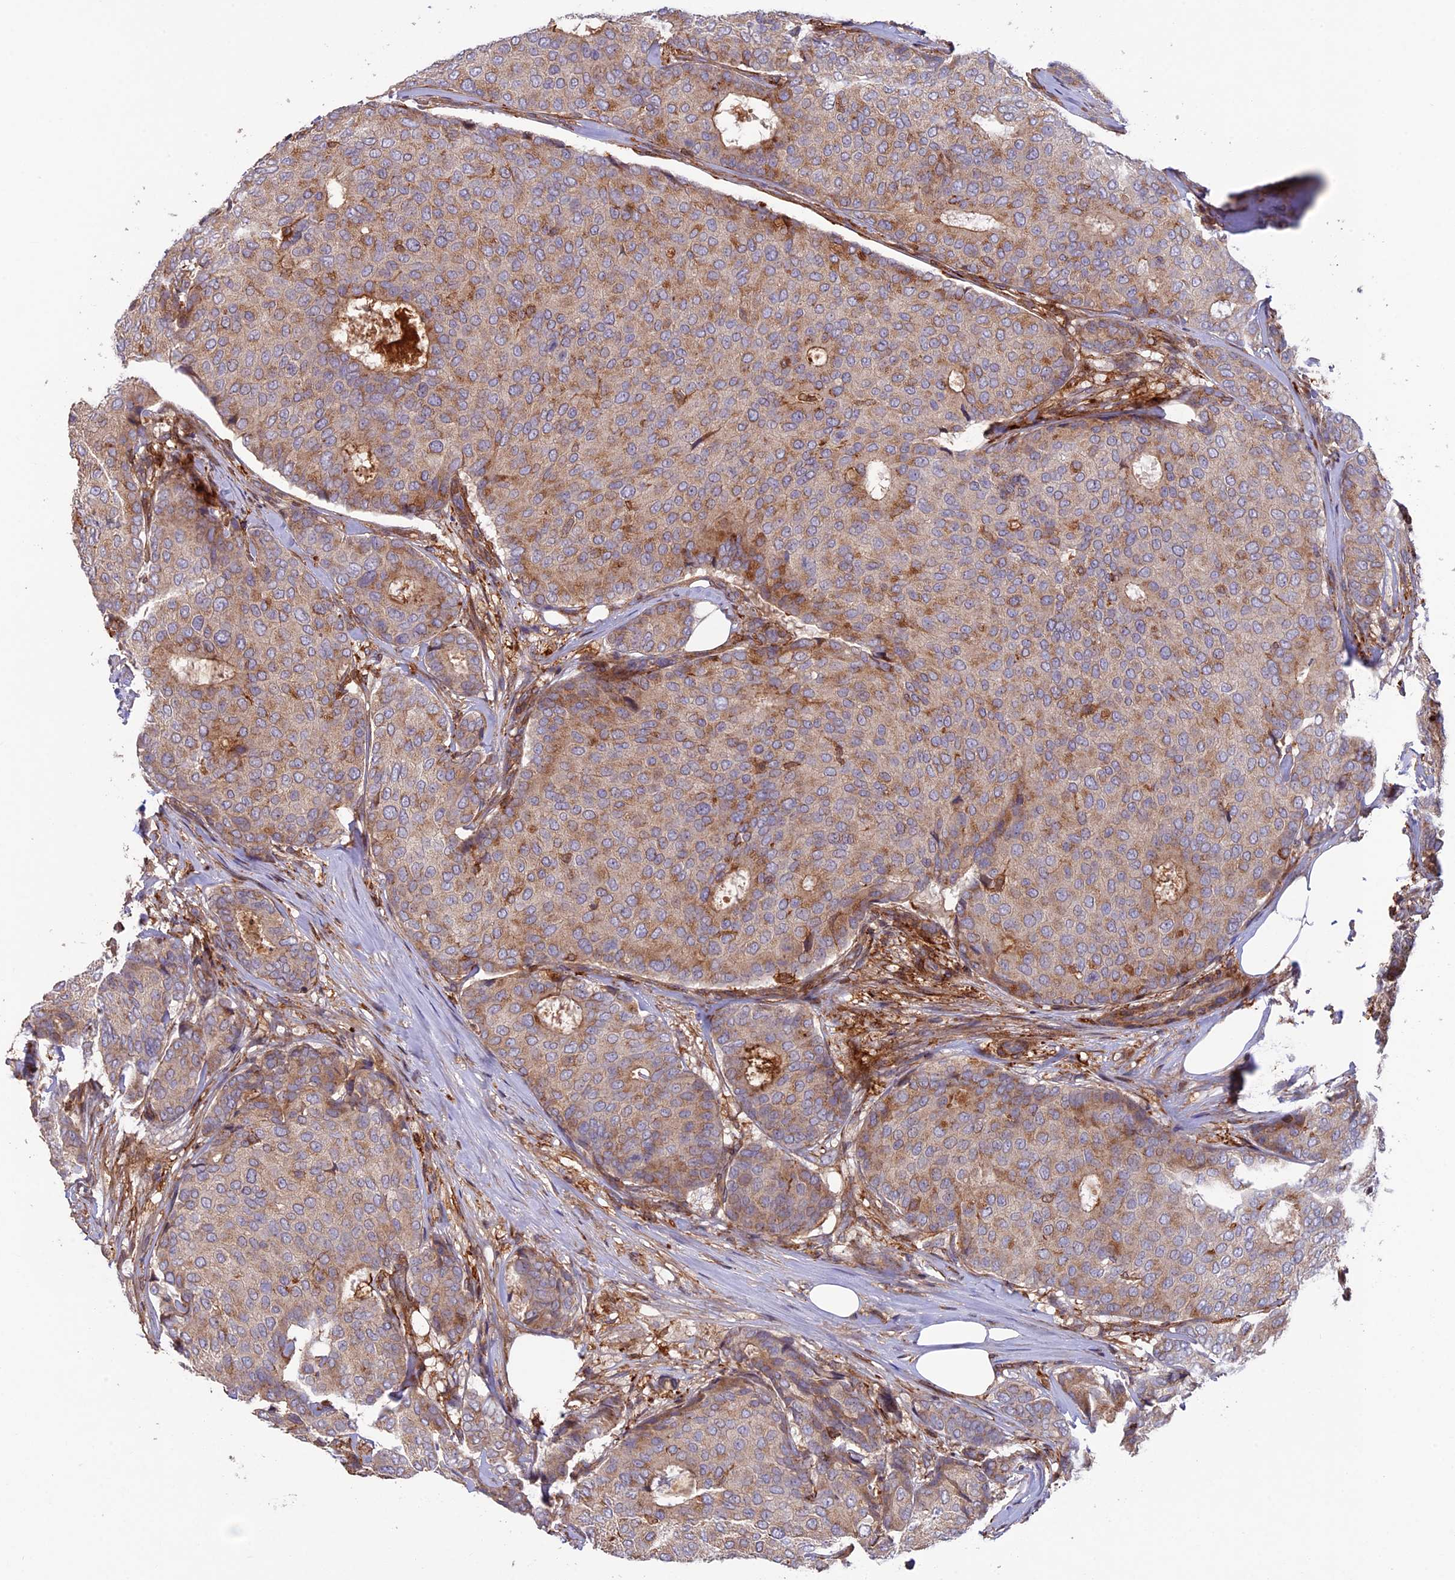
{"staining": {"intensity": "weak", "quantity": "<25%", "location": "cytoplasmic/membranous"}, "tissue": "breast cancer", "cell_type": "Tumor cells", "image_type": "cancer", "snomed": [{"axis": "morphology", "description": "Duct carcinoma"}, {"axis": "topography", "description": "Breast"}], "caption": "IHC image of human intraductal carcinoma (breast) stained for a protein (brown), which exhibits no expression in tumor cells.", "gene": "FERMT1", "patient": {"sex": "female", "age": 75}}